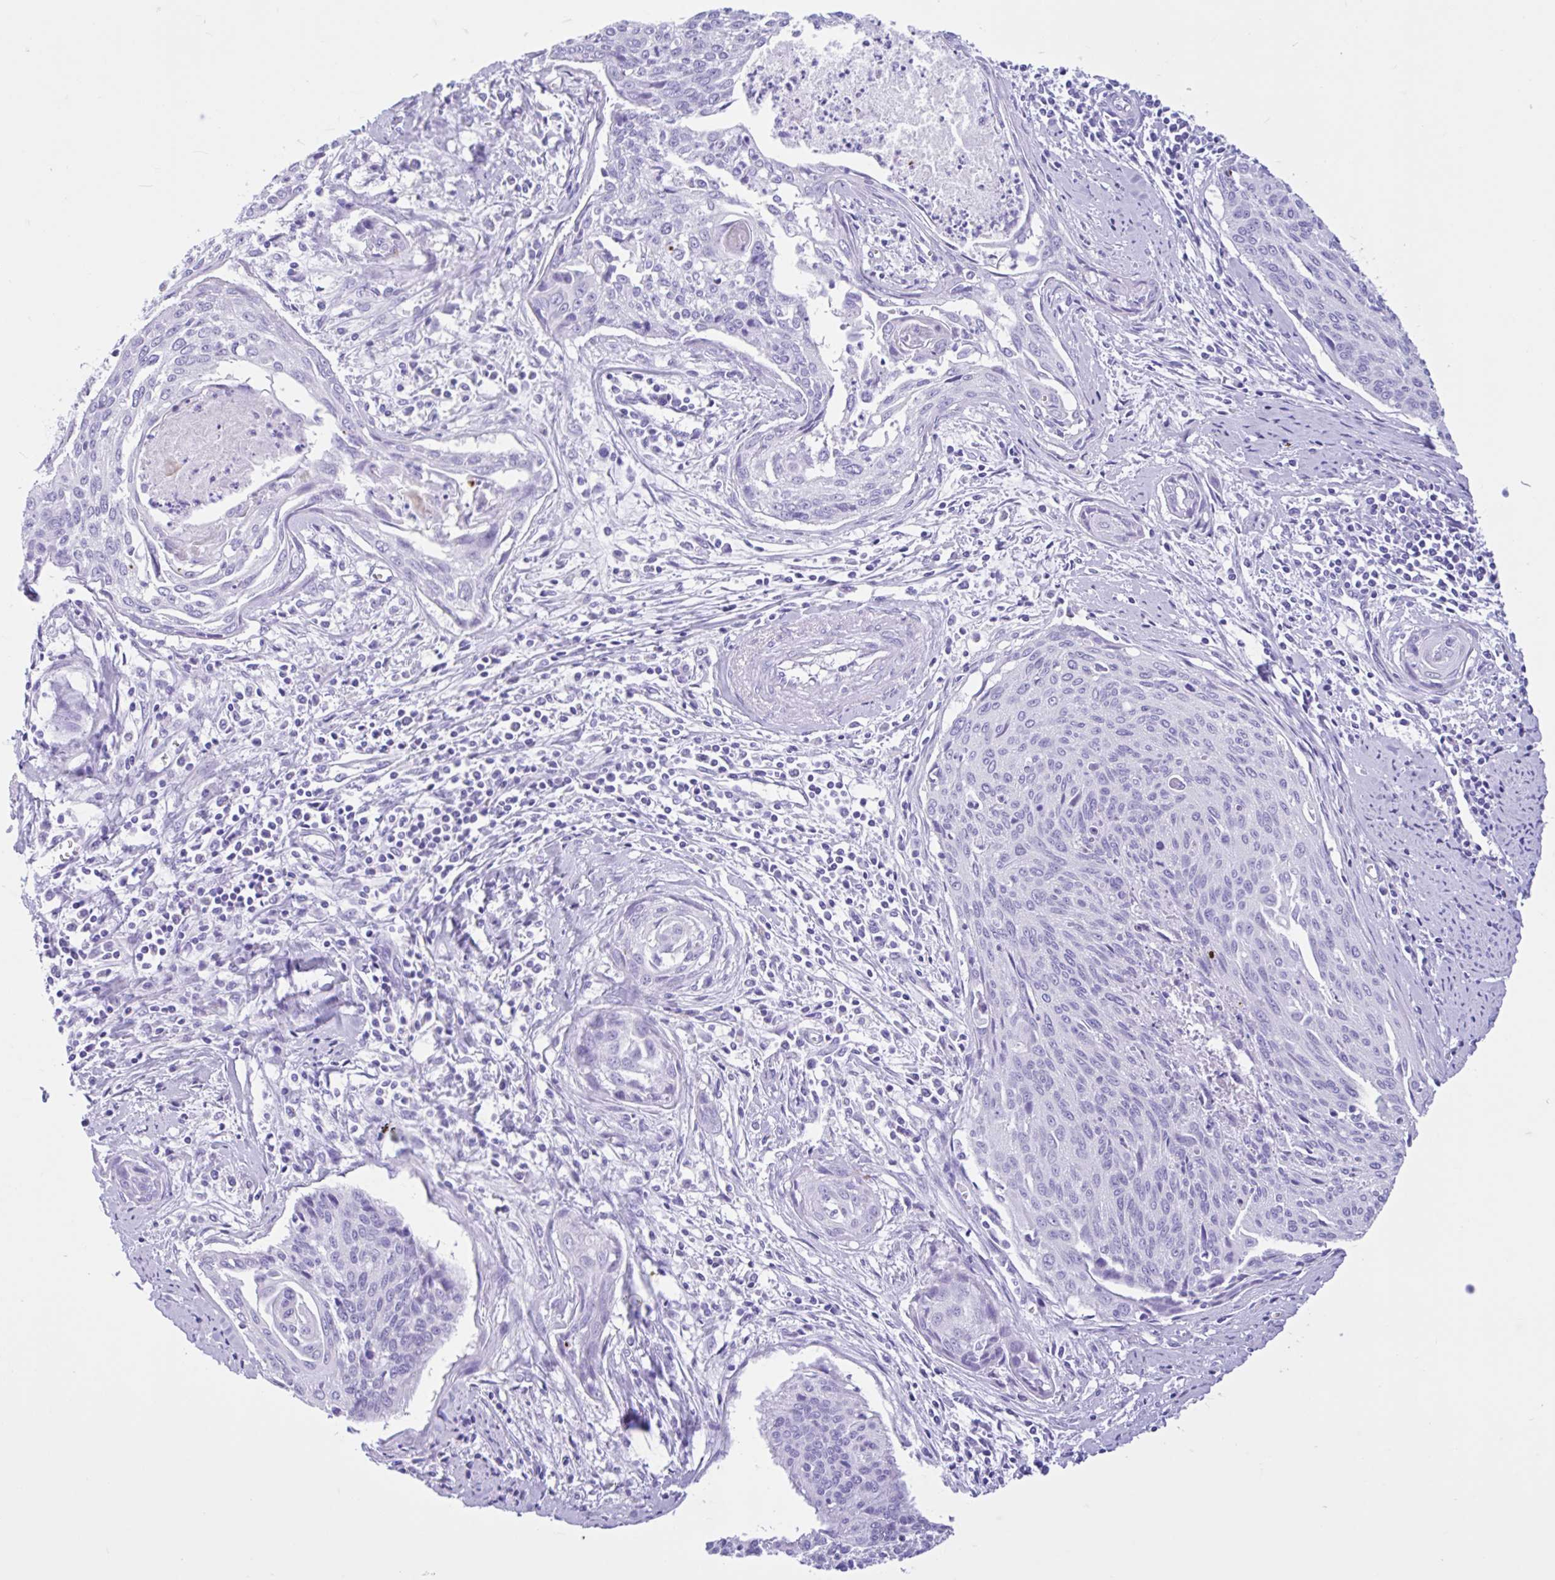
{"staining": {"intensity": "negative", "quantity": "none", "location": "none"}, "tissue": "cervical cancer", "cell_type": "Tumor cells", "image_type": "cancer", "snomed": [{"axis": "morphology", "description": "Squamous cell carcinoma, NOS"}, {"axis": "topography", "description": "Cervix"}], "caption": "DAB (3,3'-diaminobenzidine) immunohistochemical staining of cervical cancer (squamous cell carcinoma) displays no significant expression in tumor cells.", "gene": "OR4N4", "patient": {"sex": "female", "age": 55}}